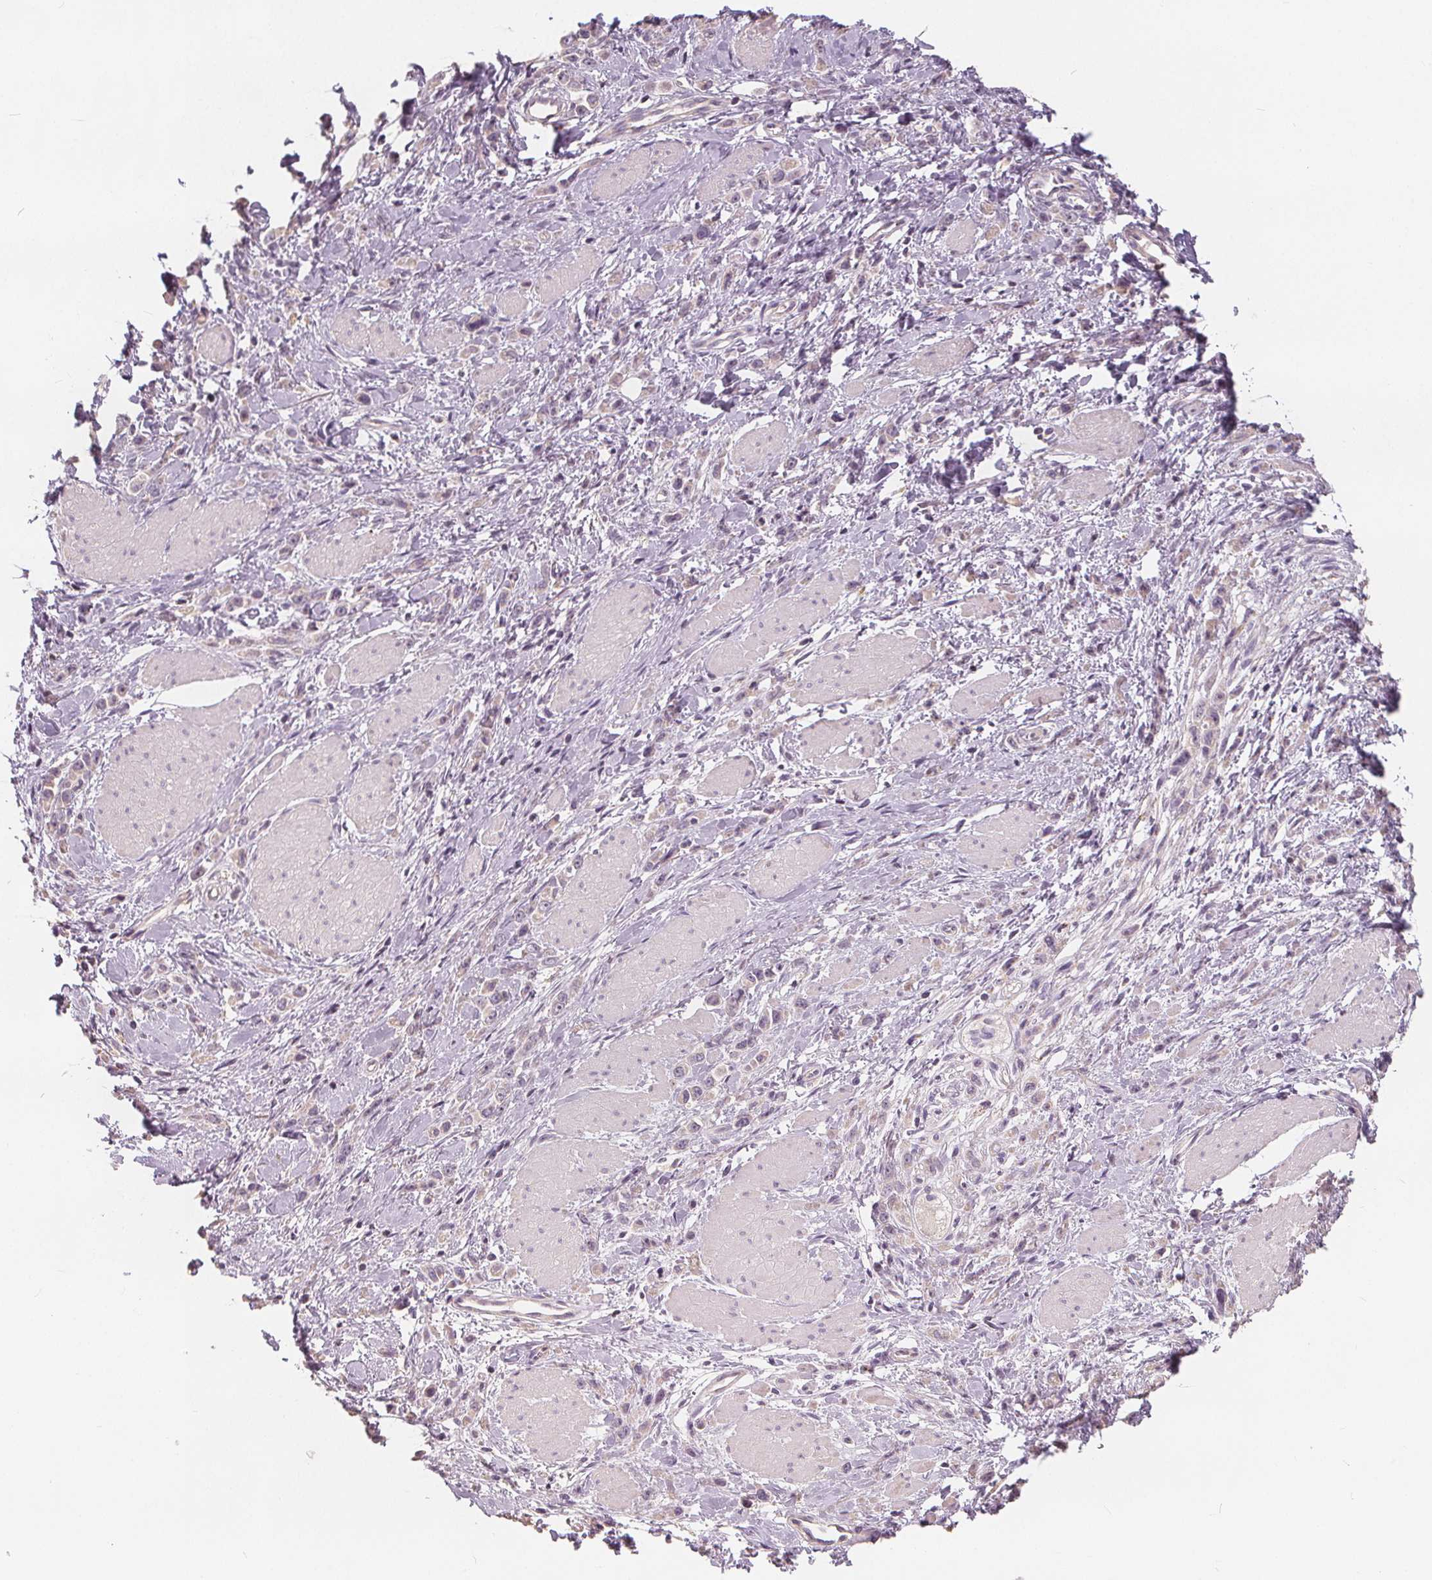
{"staining": {"intensity": "negative", "quantity": "none", "location": "none"}, "tissue": "stomach cancer", "cell_type": "Tumor cells", "image_type": "cancer", "snomed": [{"axis": "morphology", "description": "Adenocarcinoma, NOS"}, {"axis": "topography", "description": "Stomach"}], "caption": "Stomach cancer (adenocarcinoma) was stained to show a protein in brown. There is no significant expression in tumor cells.", "gene": "DRC3", "patient": {"sex": "male", "age": 47}}